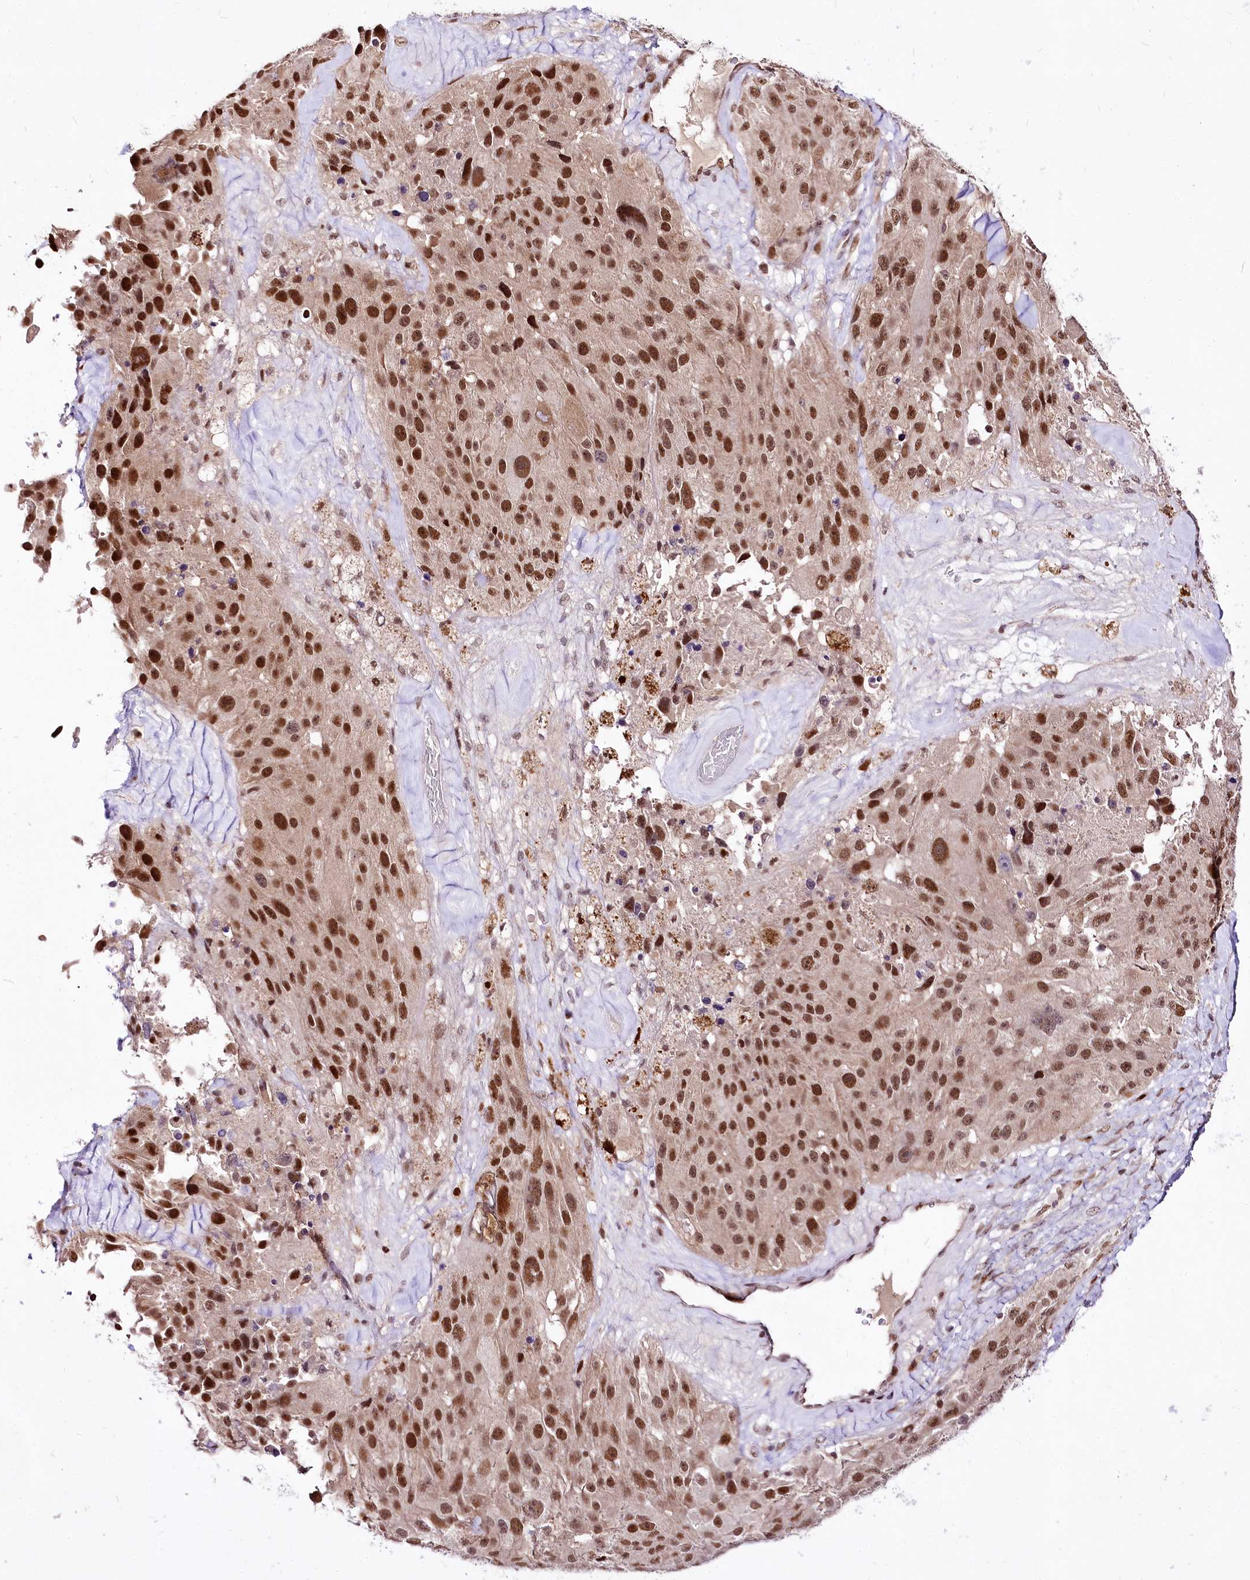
{"staining": {"intensity": "strong", "quantity": ">75%", "location": "nuclear"}, "tissue": "melanoma", "cell_type": "Tumor cells", "image_type": "cancer", "snomed": [{"axis": "morphology", "description": "Malignant melanoma, Metastatic site"}, {"axis": "topography", "description": "Lymph node"}], "caption": "This photomicrograph shows immunohistochemistry (IHC) staining of melanoma, with high strong nuclear positivity in approximately >75% of tumor cells.", "gene": "POLA2", "patient": {"sex": "male", "age": 62}}